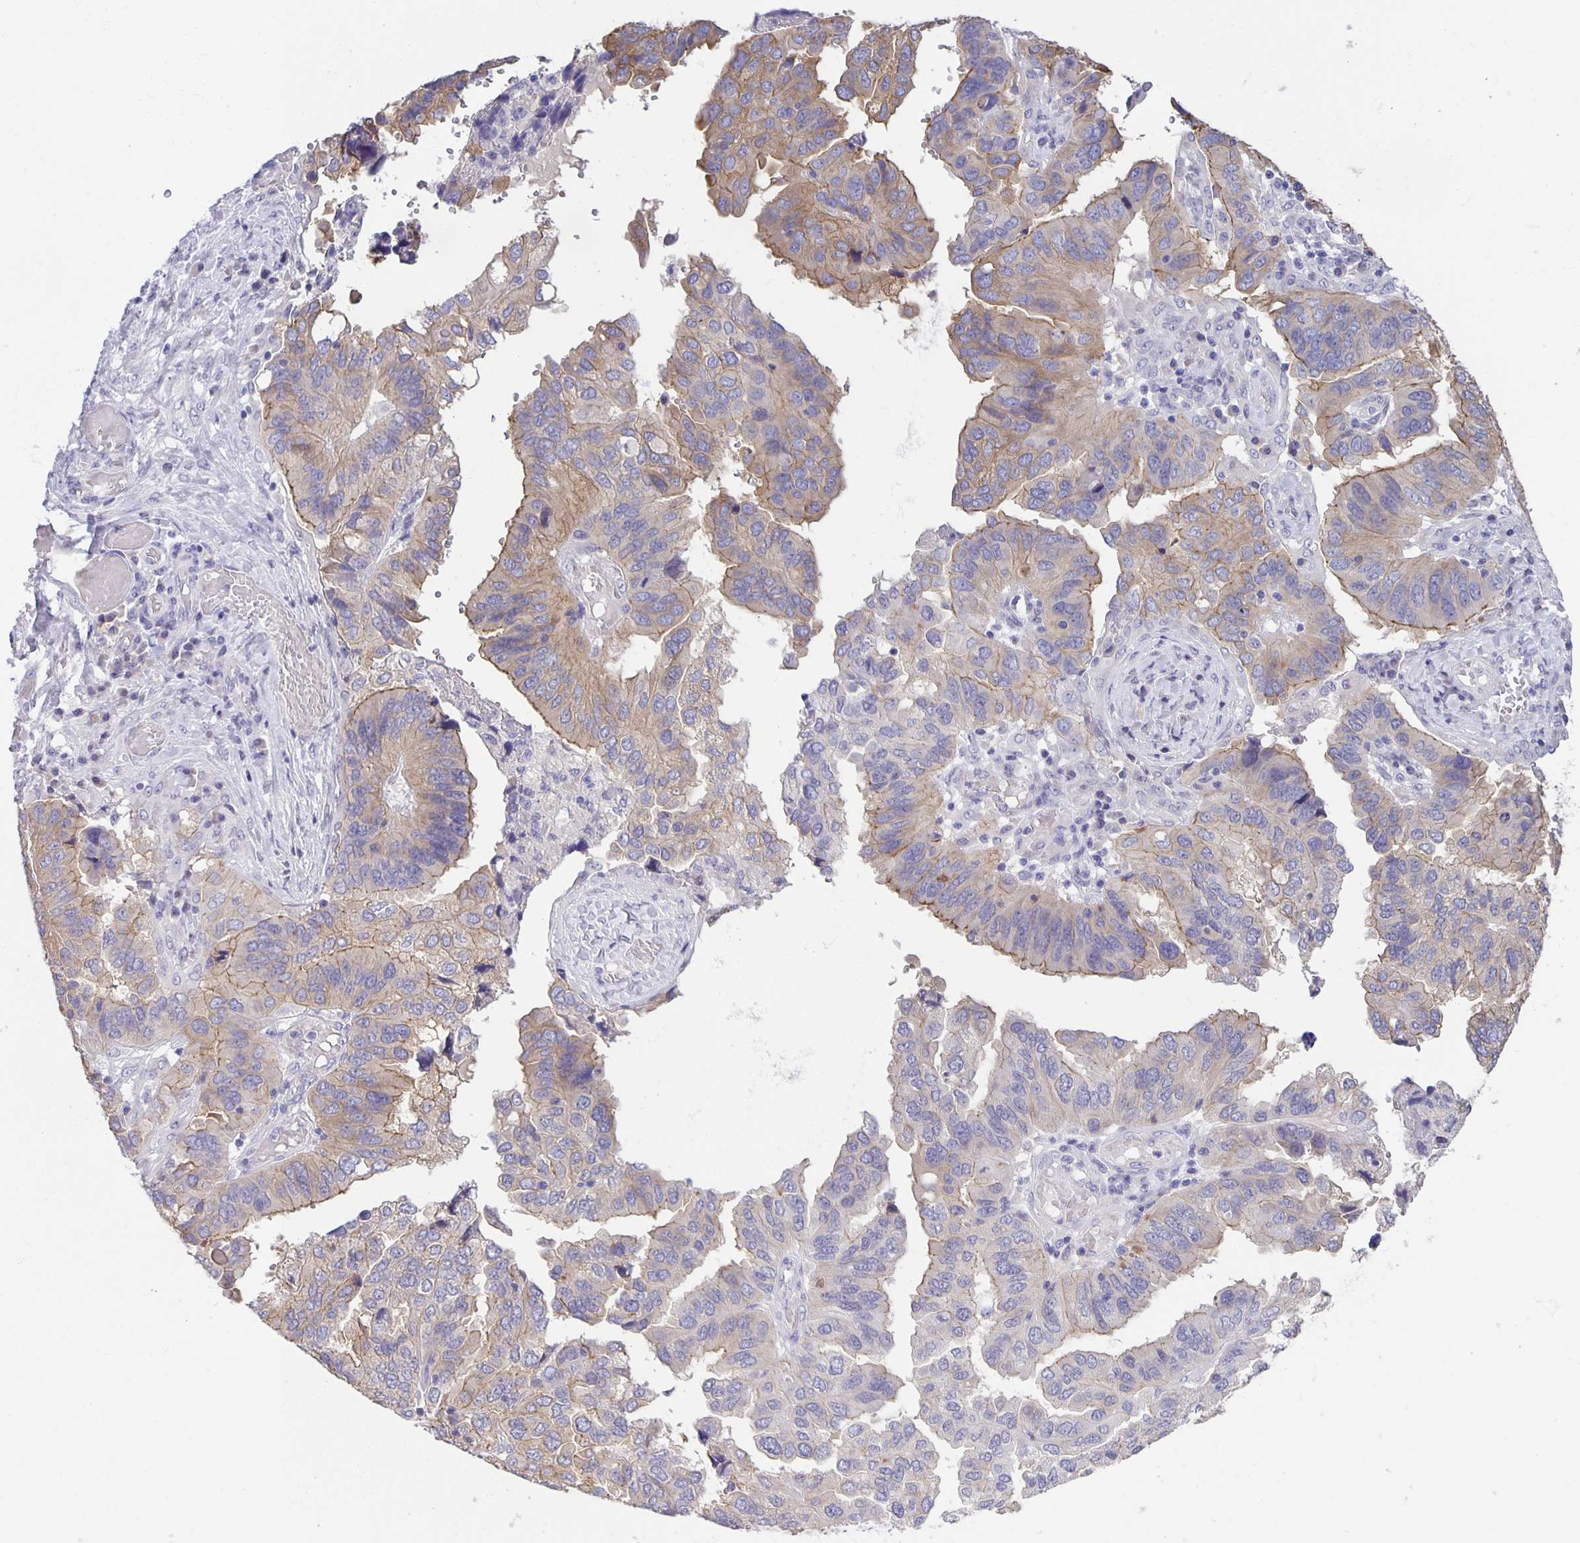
{"staining": {"intensity": "weak", "quantity": ">75%", "location": "cytoplasmic/membranous"}, "tissue": "ovarian cancer", "cell_type": "Tumor cells", "image_type": "cancer", "snomed": [{"axis": "morphology", "description": "Cystadenocarcinoma, serous, NOS"}, {"axis": "topography", "description": "Ovary"}], "caption": "Human ovarian serous cystadenocarcinoma stained with a brown dye exhibits weak cytoplasmic/membranous positive positivity in about >75% of tumor cells.", "gene": "PTPN3", "patient": {"sex": "female", "age": 79}}